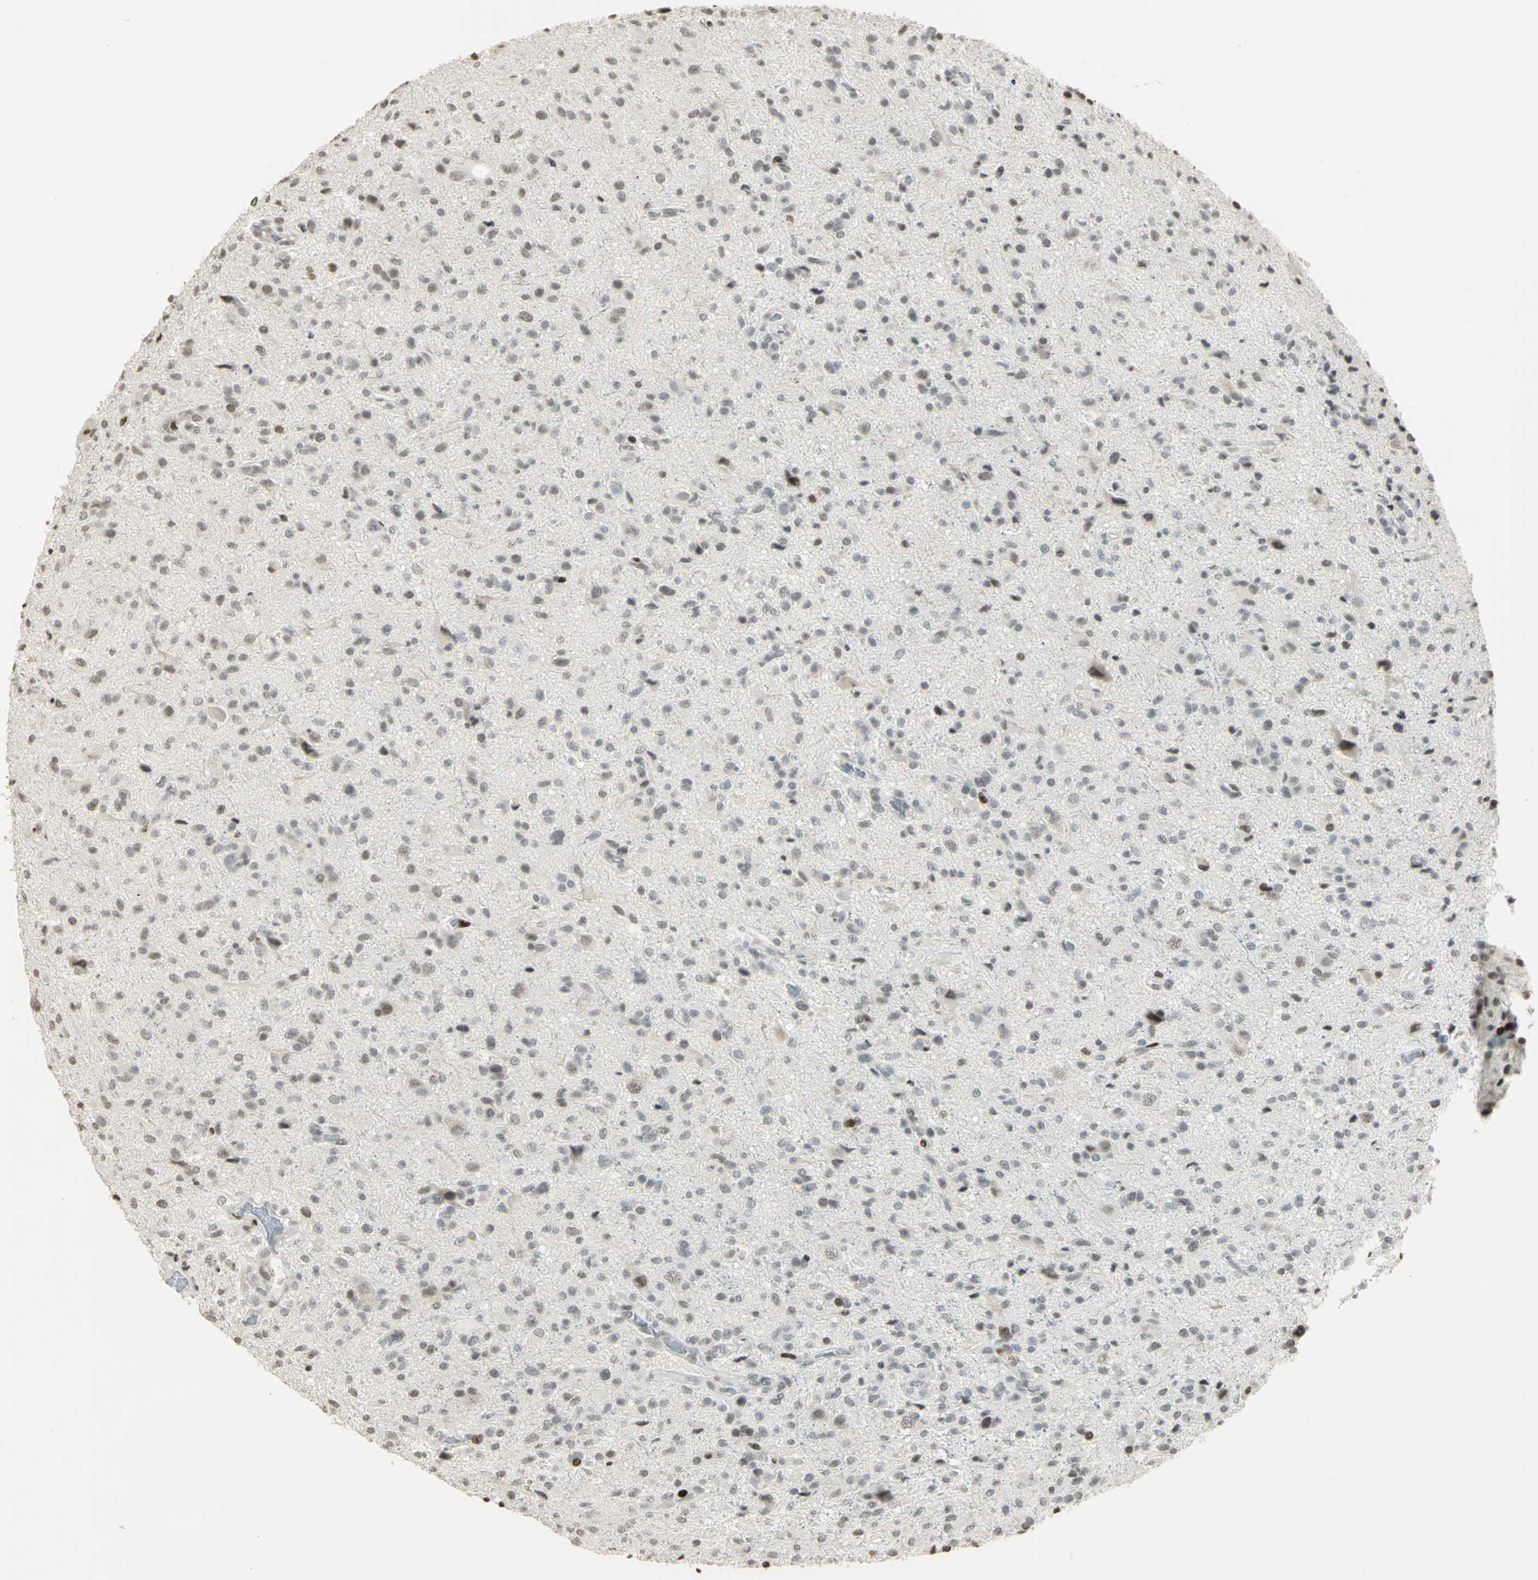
{"staining": {"intensity": "weak", "quantity": "<25%", "location": "nuclear"}, "tissue": "glioma", "cell_type": "Tumor cells", "image_type": "cancer", "snomed": [{"axis": "morphology", "description": "Glioma, malignant, High grade"}, {"axis": "topography", "description": "Brain"}], "caption": "Tumor cells are negative for protein expression in human glioma.", "gene": "KDM1A", "patient": {"sex": "male", "age": 71}}